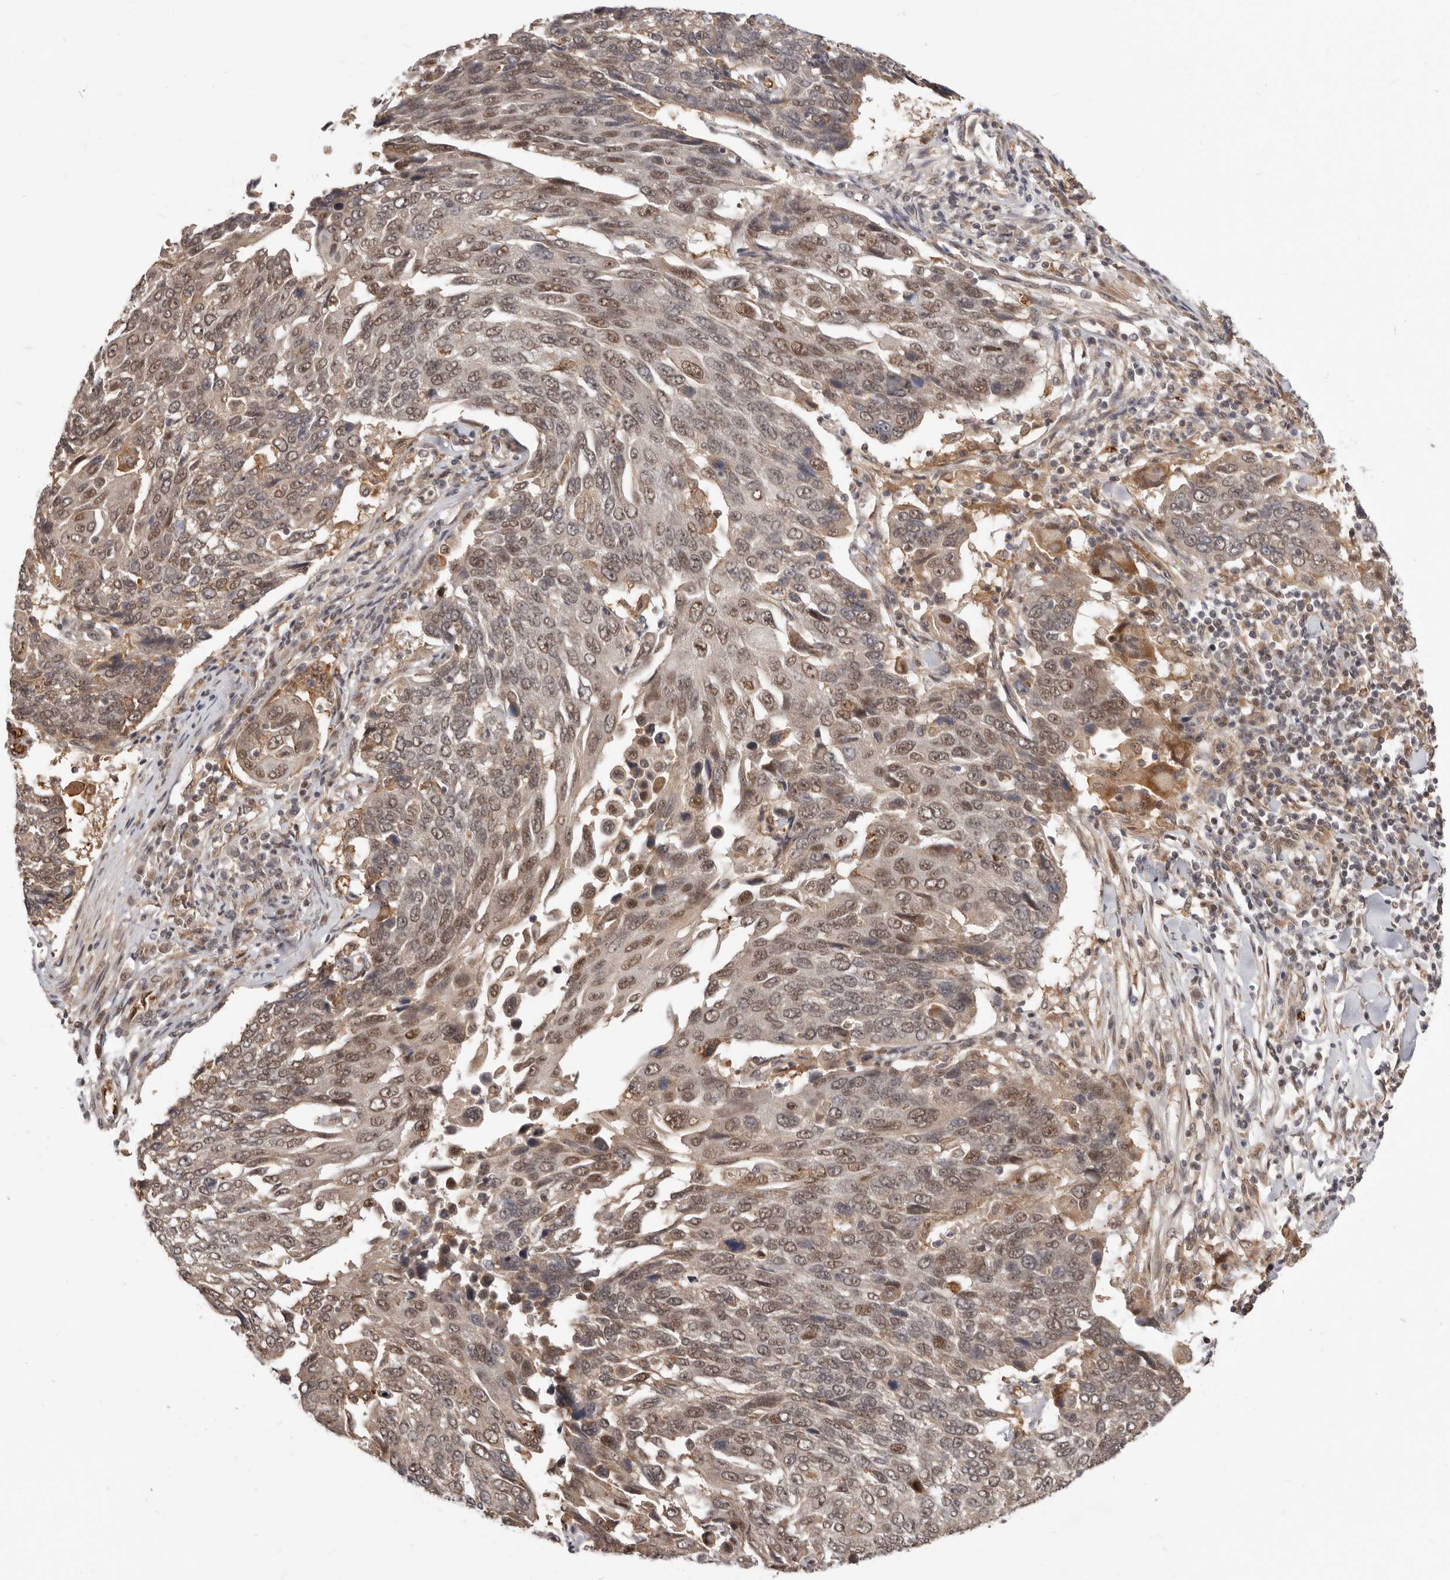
{"staining": {"intensity": "weak", "quantity": ">75%", "location": "nuclear"}, "tissue": "lung cancer", "cell_type": "Tumor cells", "image_type": "cancer", "snomed": [{"axis": "morphology", "description": "Squamous cell carcinoma, NOS"}, {"axis": "topography", "description": "Lung"}], "caption": "Brown immunohistochemical staining in human squamous cell carcinoma (lung) exhibits weak nuclear expression in approximately >75% of tumor cells. Using DAB (brown) and hematoxylin (blue) stains, captured at high magnification using brightfield microscopy.", "gene": "NCOA3", "patient": {"sex": "male", "age": 66}}